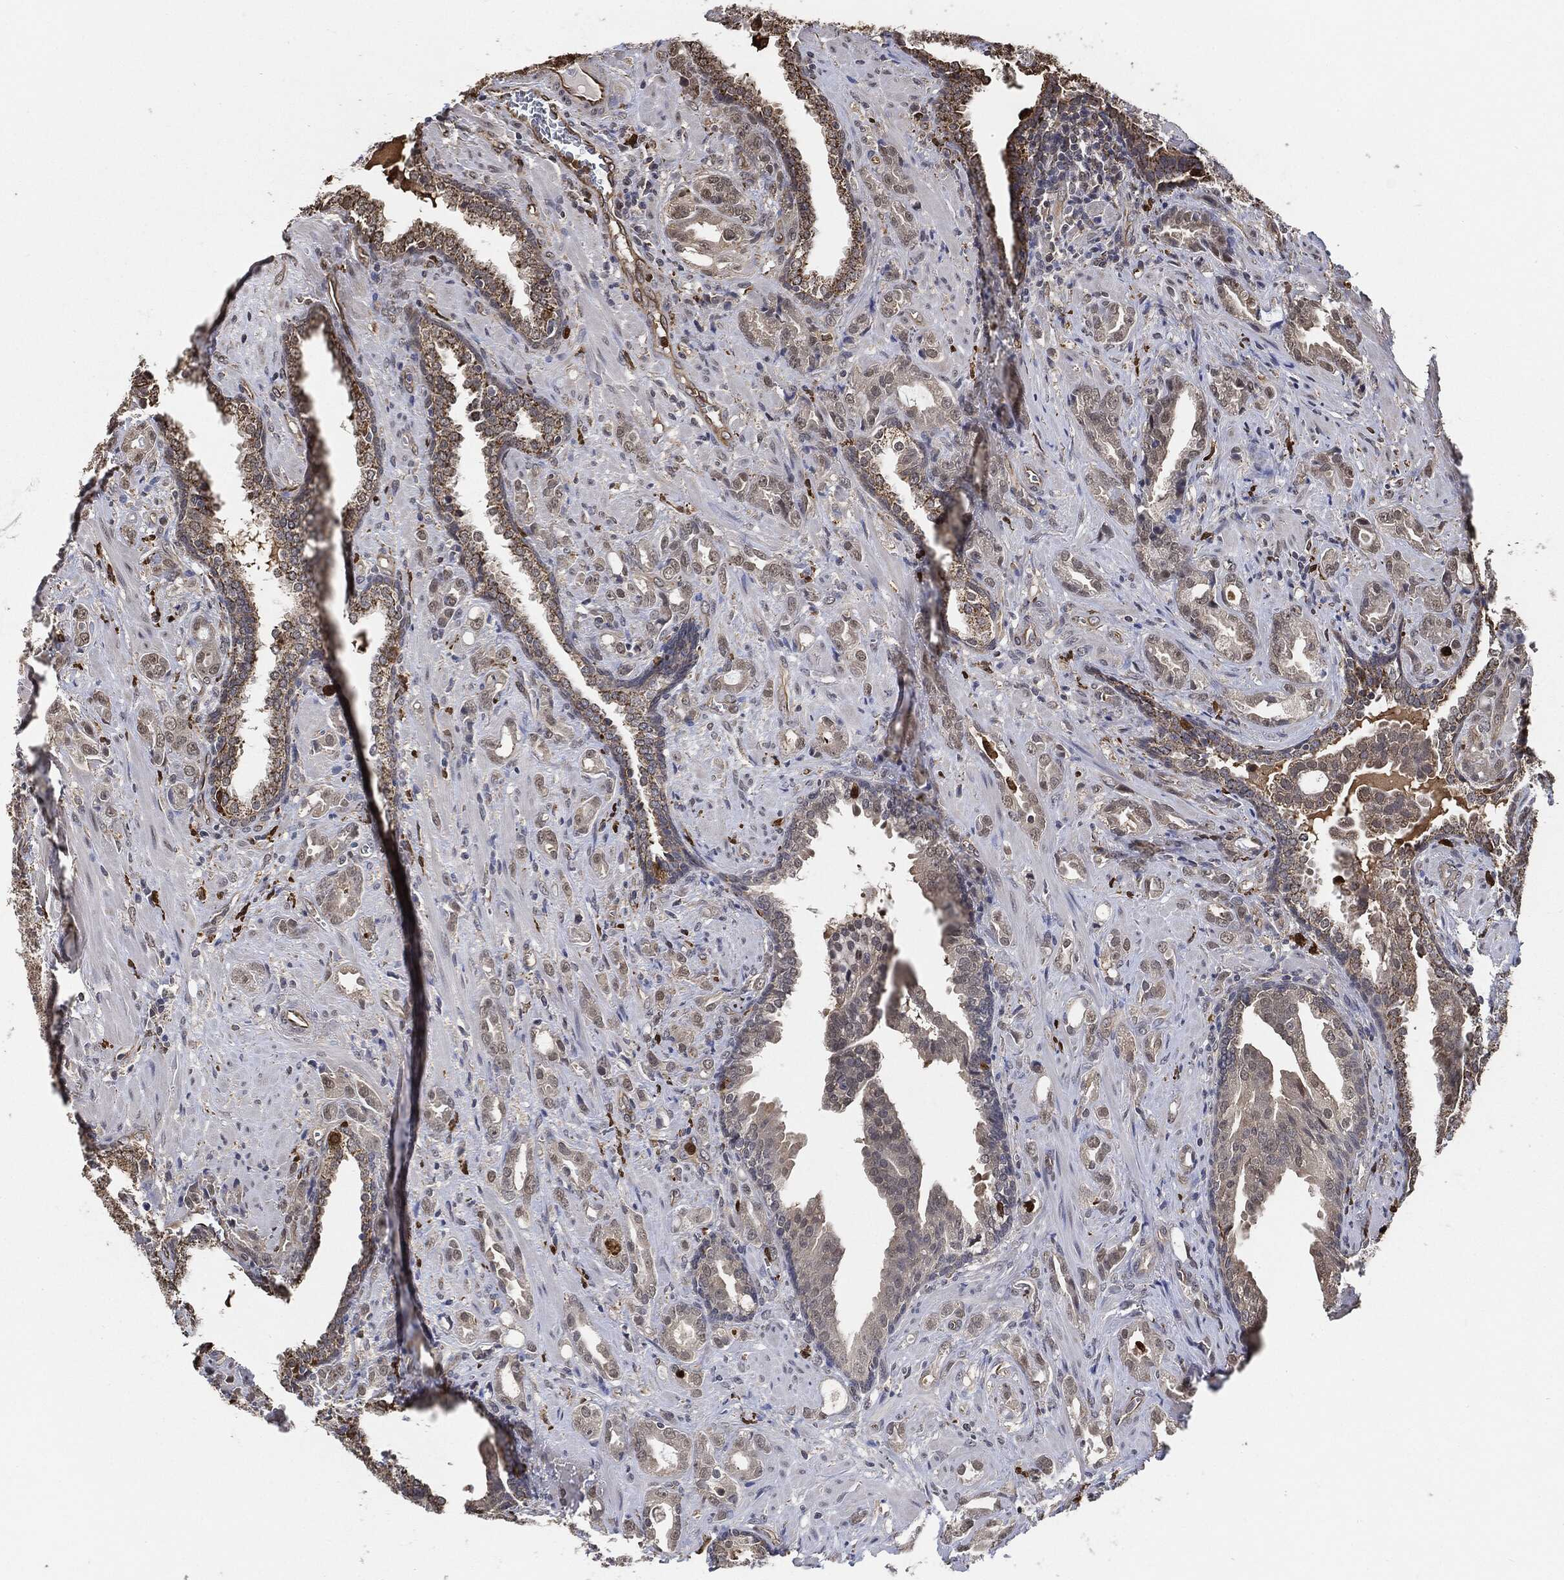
{"staining": {"intensity": "moderate", "quantity": "25%-75%", "location": "cytoplasmic/membranous"}, "tissue": "prostate cancer", "cell_type": "Tumor cells", "image_type": "cancer", "snomed": [{"axis": "morphology", "description": "Adenocarcinoma, NOS"}, {"axis": "topography", "description": "Prostate"}], "caption": "Prostate cancer was stained to show a protein in brown. There is medium levels of moderate cytoplasmic/membranous positivity in approximately 25%-75% of tumor cells. The protein is shown in brown color, while the nuclei are stained blue.", "gene": "S100A9", "patient": {"sex": "male", "age": 57}}